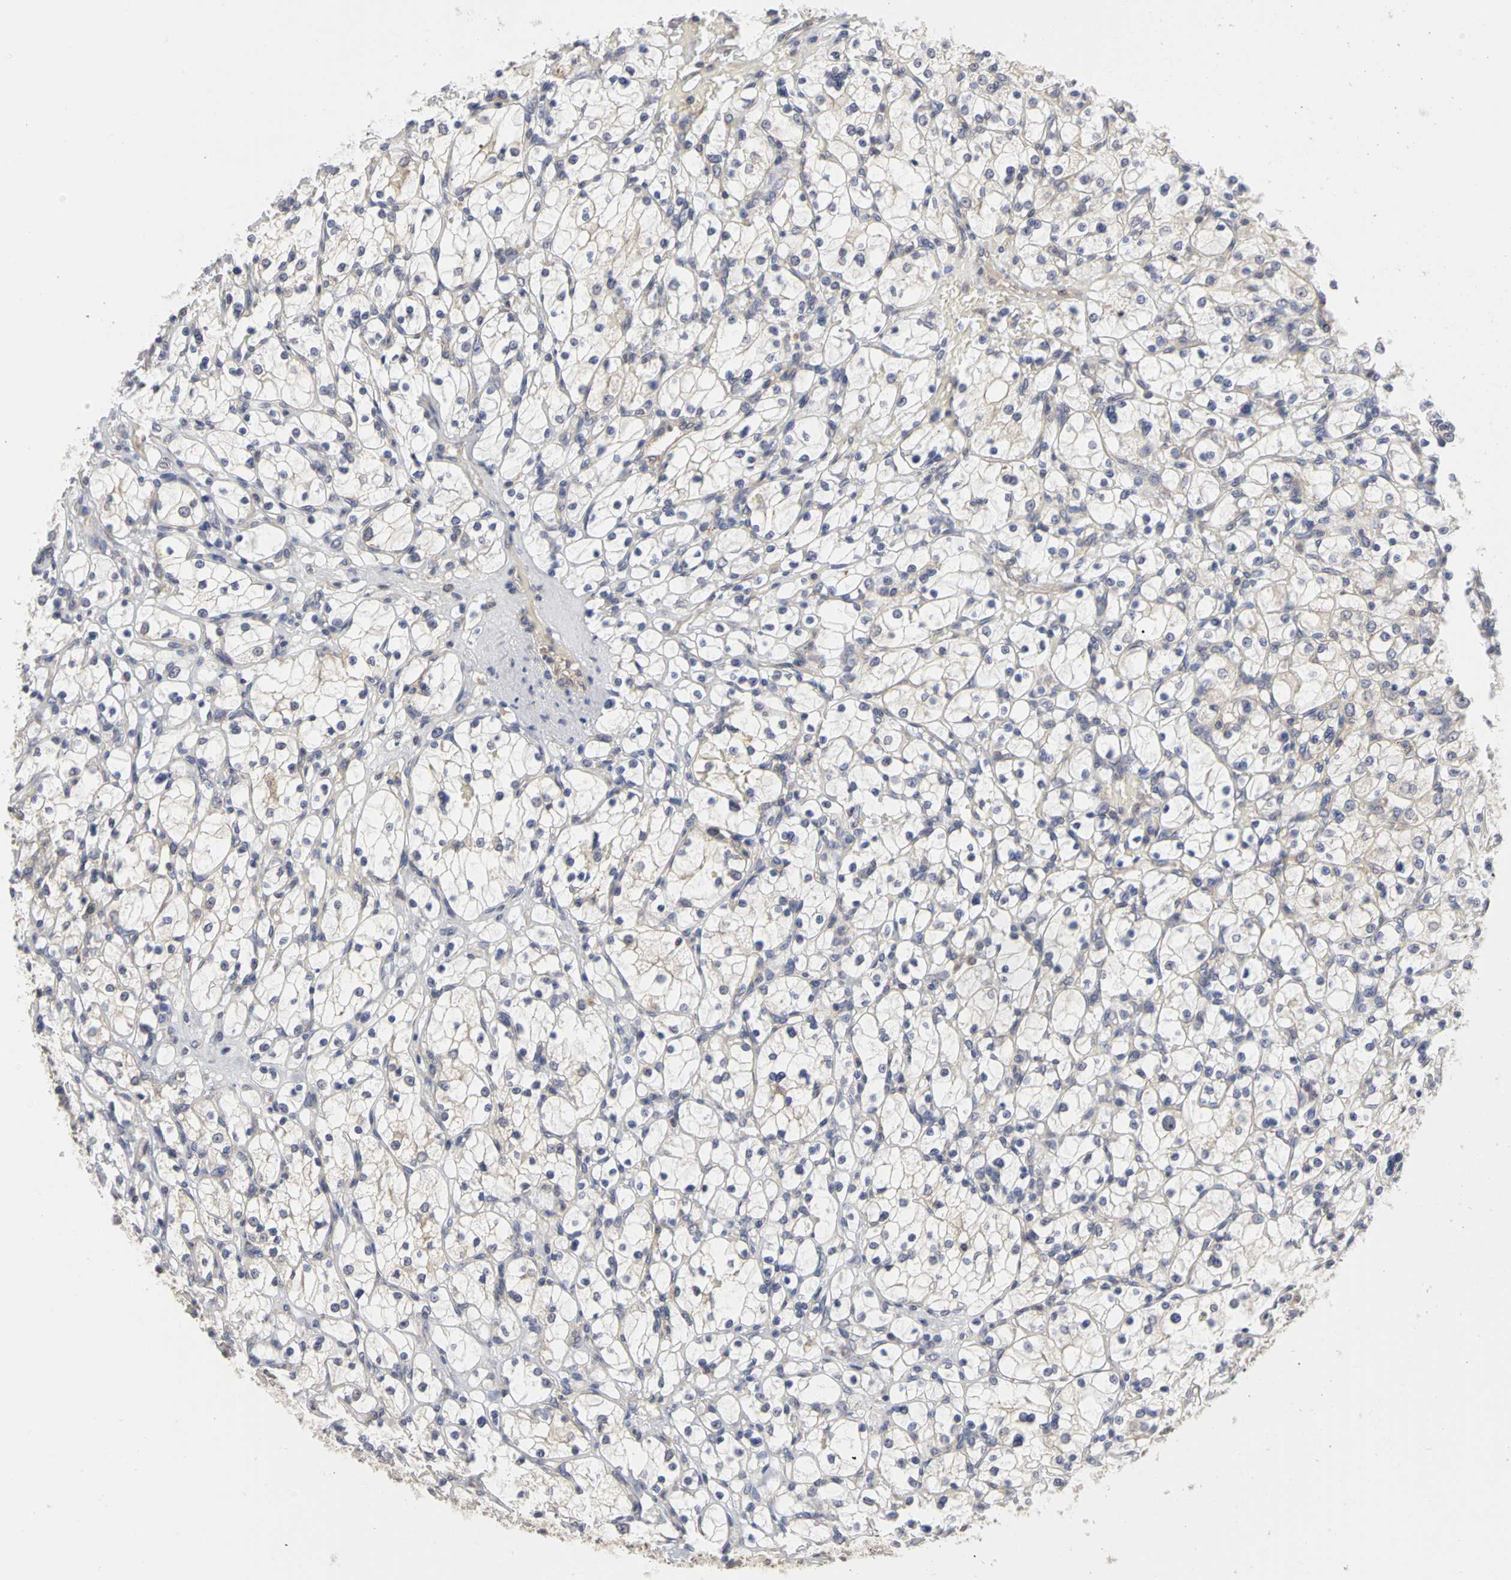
{"staining": {"intensity": "negative", "quantity": "none", "location": "none"}, "tissue": "renal cancer", "cell_type": "Tumor cells", "image_type": "cancer", "snomed": [{"axis": "morphology", "description": "Adenocarcinoma, NOS"}, {"axis": "topography", "description": "Kidney"}], "caption": "Immunohistochemistry (IHC) of renal adenocarcinoma reveals no positivity in tumor cells.", "gene": "IRAK1", "patient": {"sex": "female", "age": 83}}